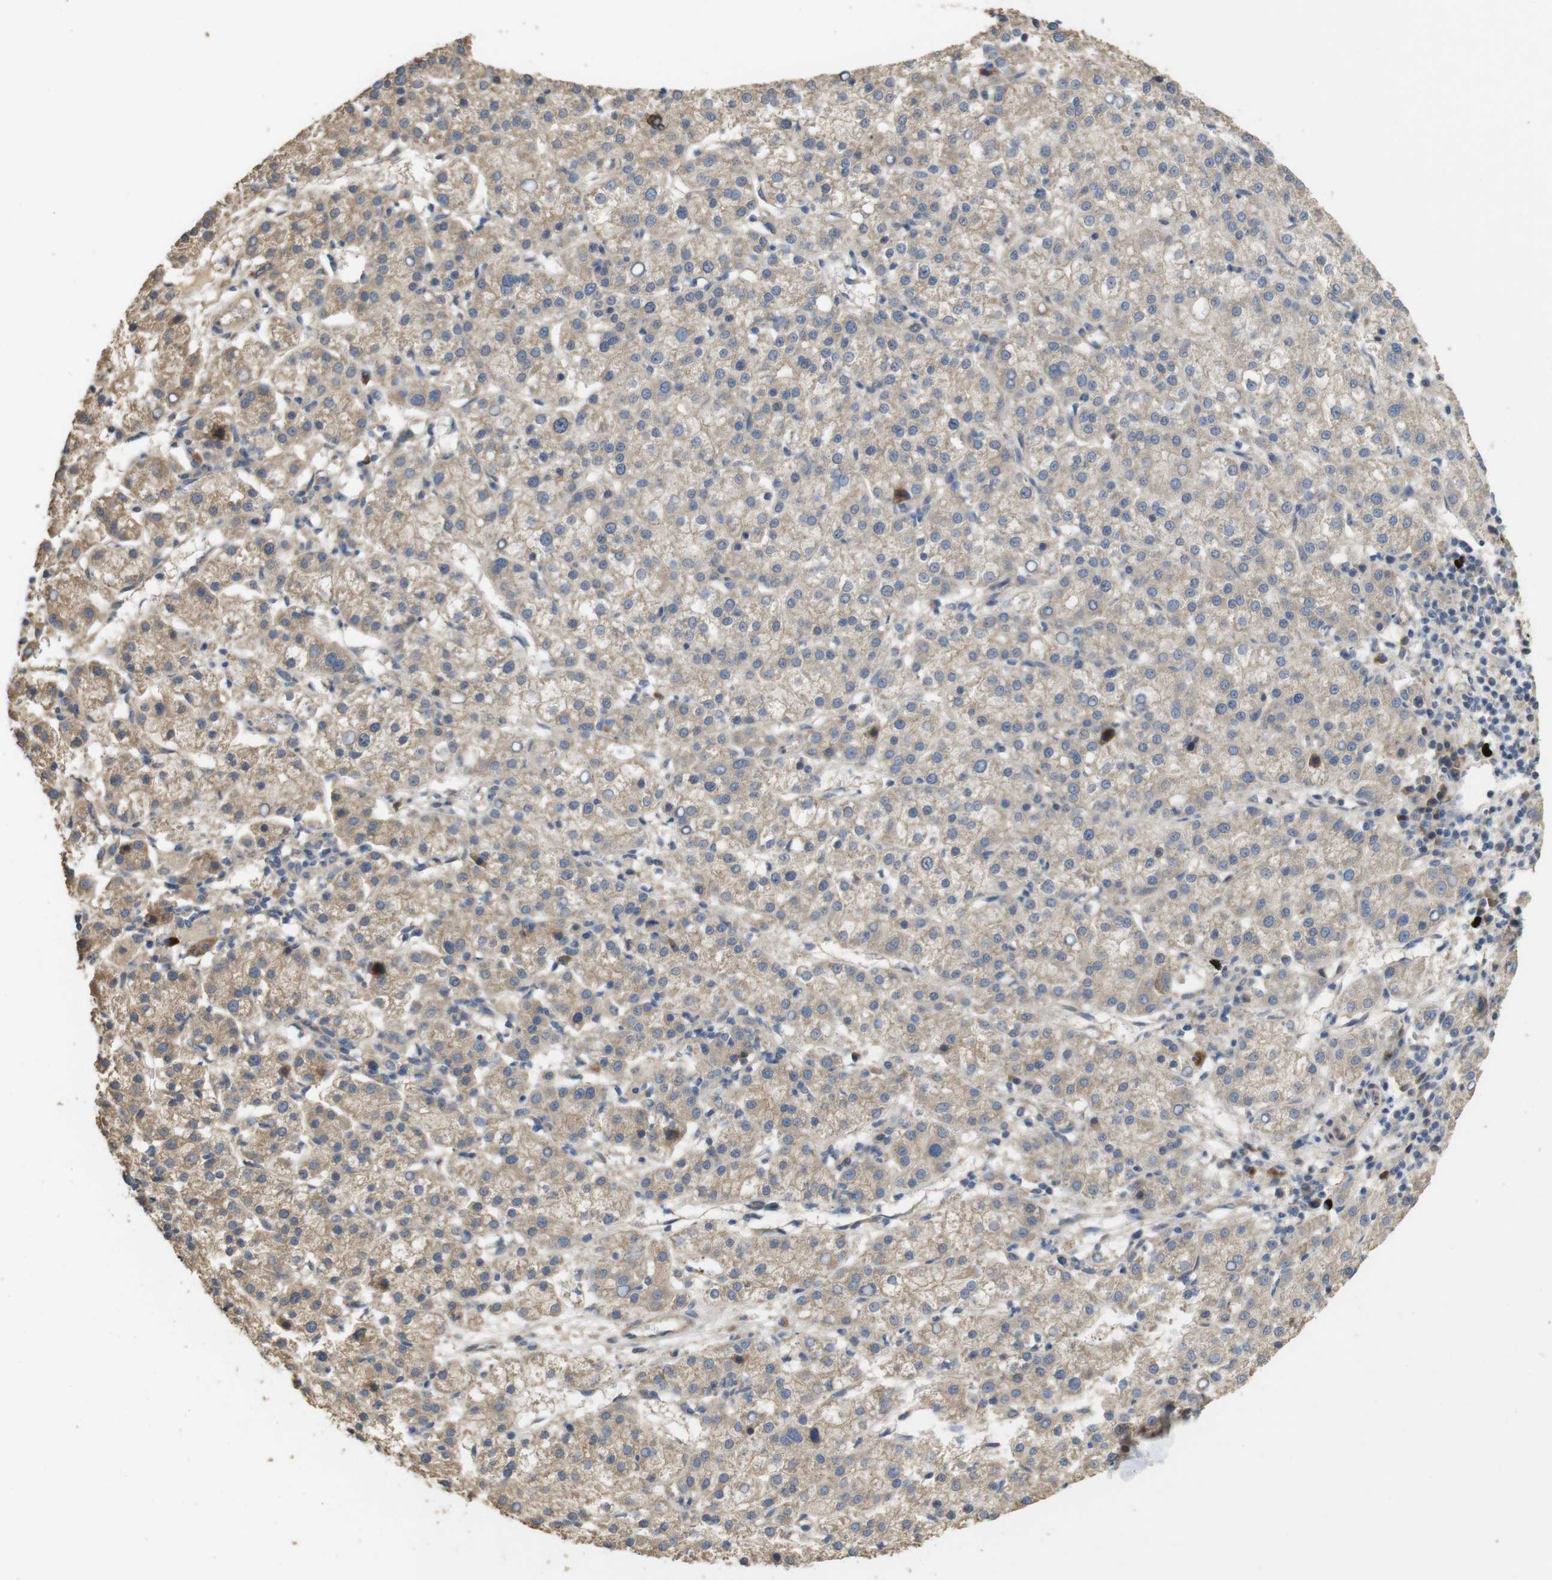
{"staining": {"intensity": "moderate", "quantity": "25%-75%", "location": "cytoplasmic/membranous"}, "tissue": "liver cancer", "cell_type": "Tumor cells", "image_type": "cancer", "snomed": [{"axis": "morphology", "description": "Carcinoma, Hepatocellular, NOS"}, {"axis": "topography", "description": "Liver"}], "caption": "This image exhibits immunohistochemistry staining of liver hepatocellular carcinoma, with medium moderate cytoplasmic/membranous expression in approximately 25%-75% of tumor cells.", "gene": "PCDHB10", "patient": {"sex": "female", "age": 58}}